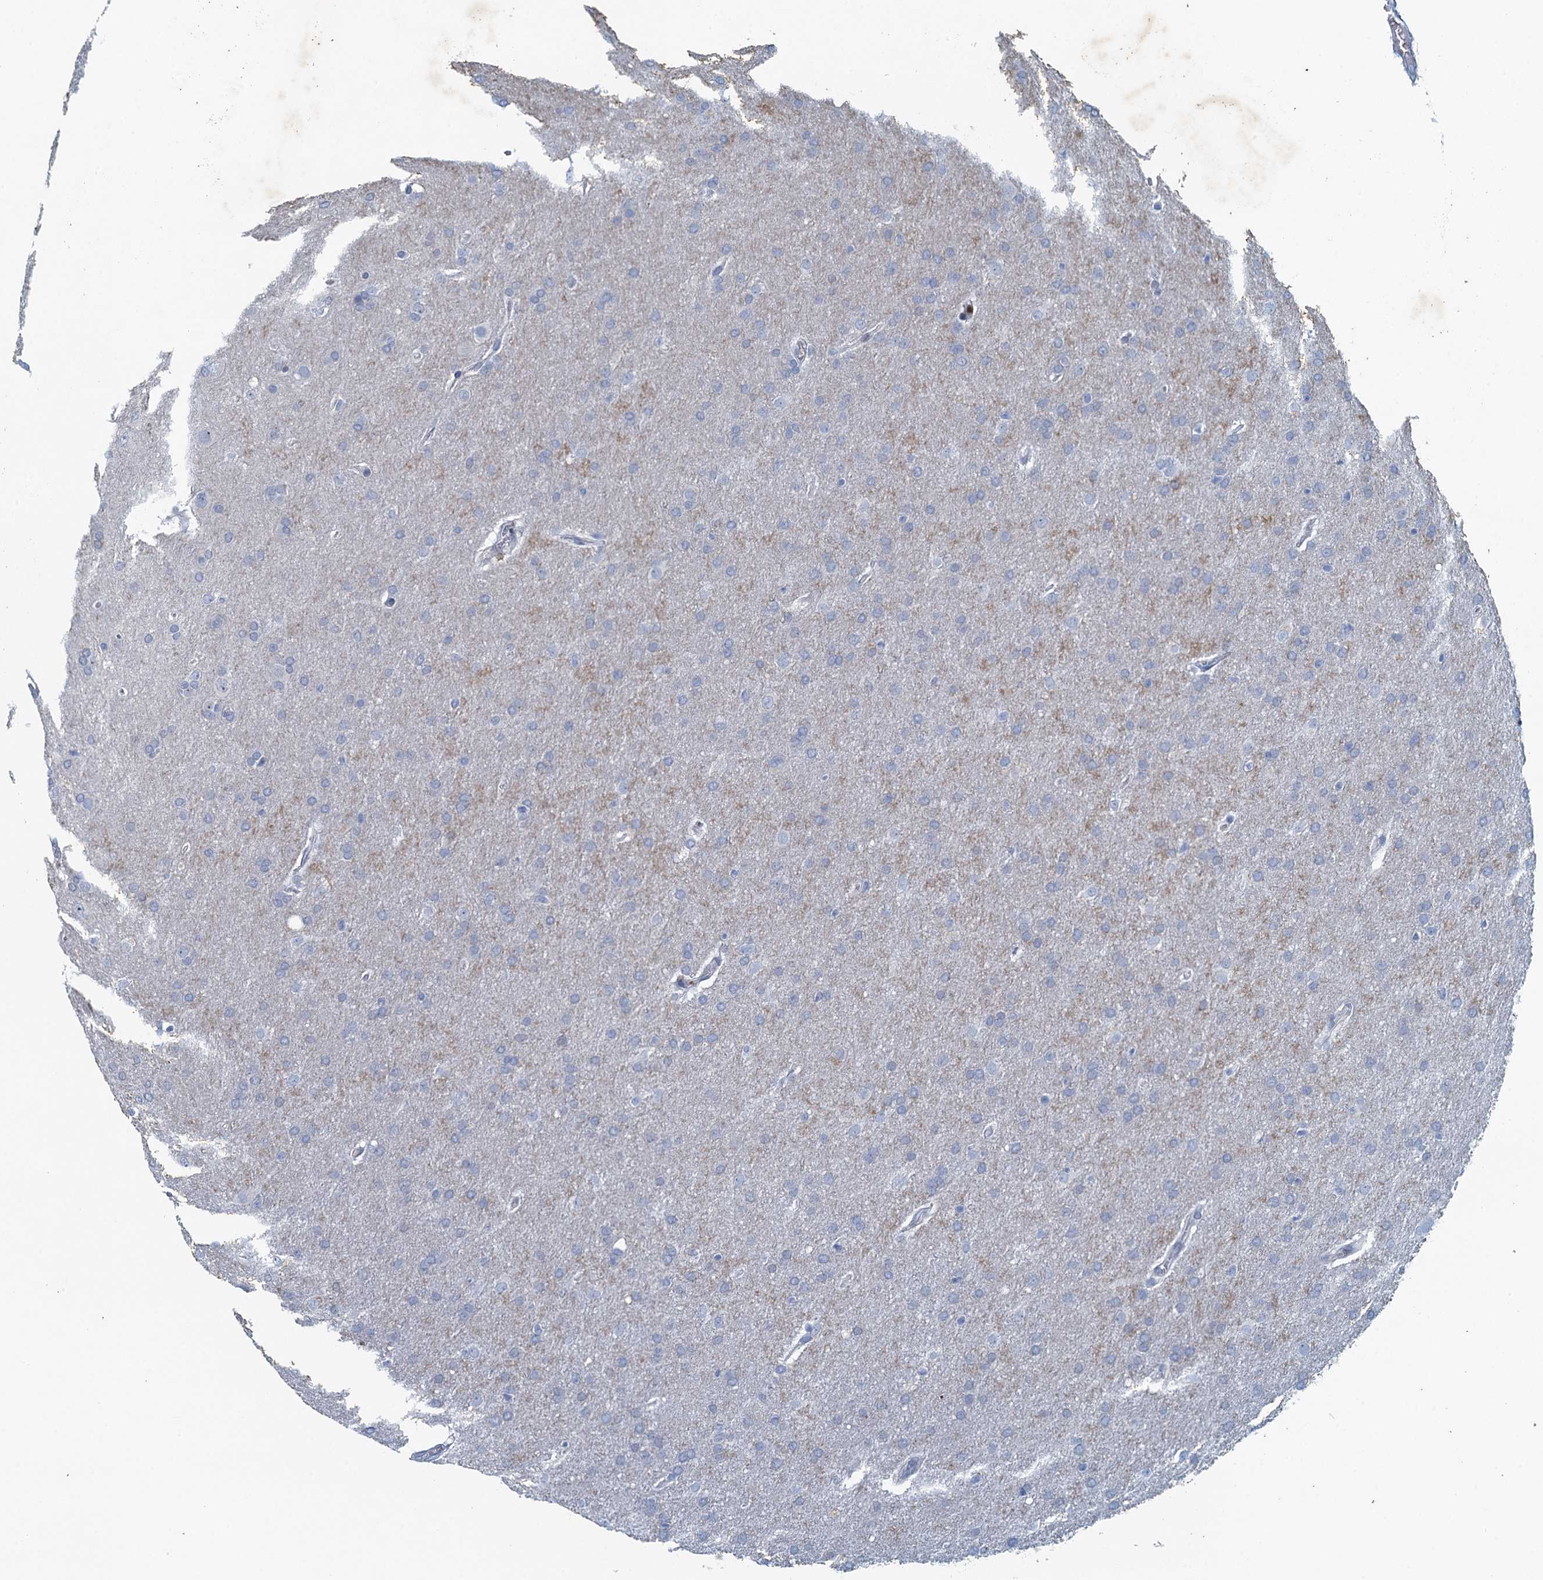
{"staining": {"intensity": "negative", "quantity": "none", "location": "none"}, "tissue": "glioma", "cell_type": "Tumor cells", "image_type": "cancer", "snomed": [{"axis": "morphology", "description": "Glioma, malignant, Low grade"}, {"axis": "topography", "description": "Brain"}], "caption": "Immunohistochemistry of human malignant glioma (low-grade) shows no staining in tumor cells. (Brightfield microscopy of DAB immunohistochemistry (IHC) at high magnification).", "gene": "ANKRD13D", "patient": {"sex": "female", "age": 32}}